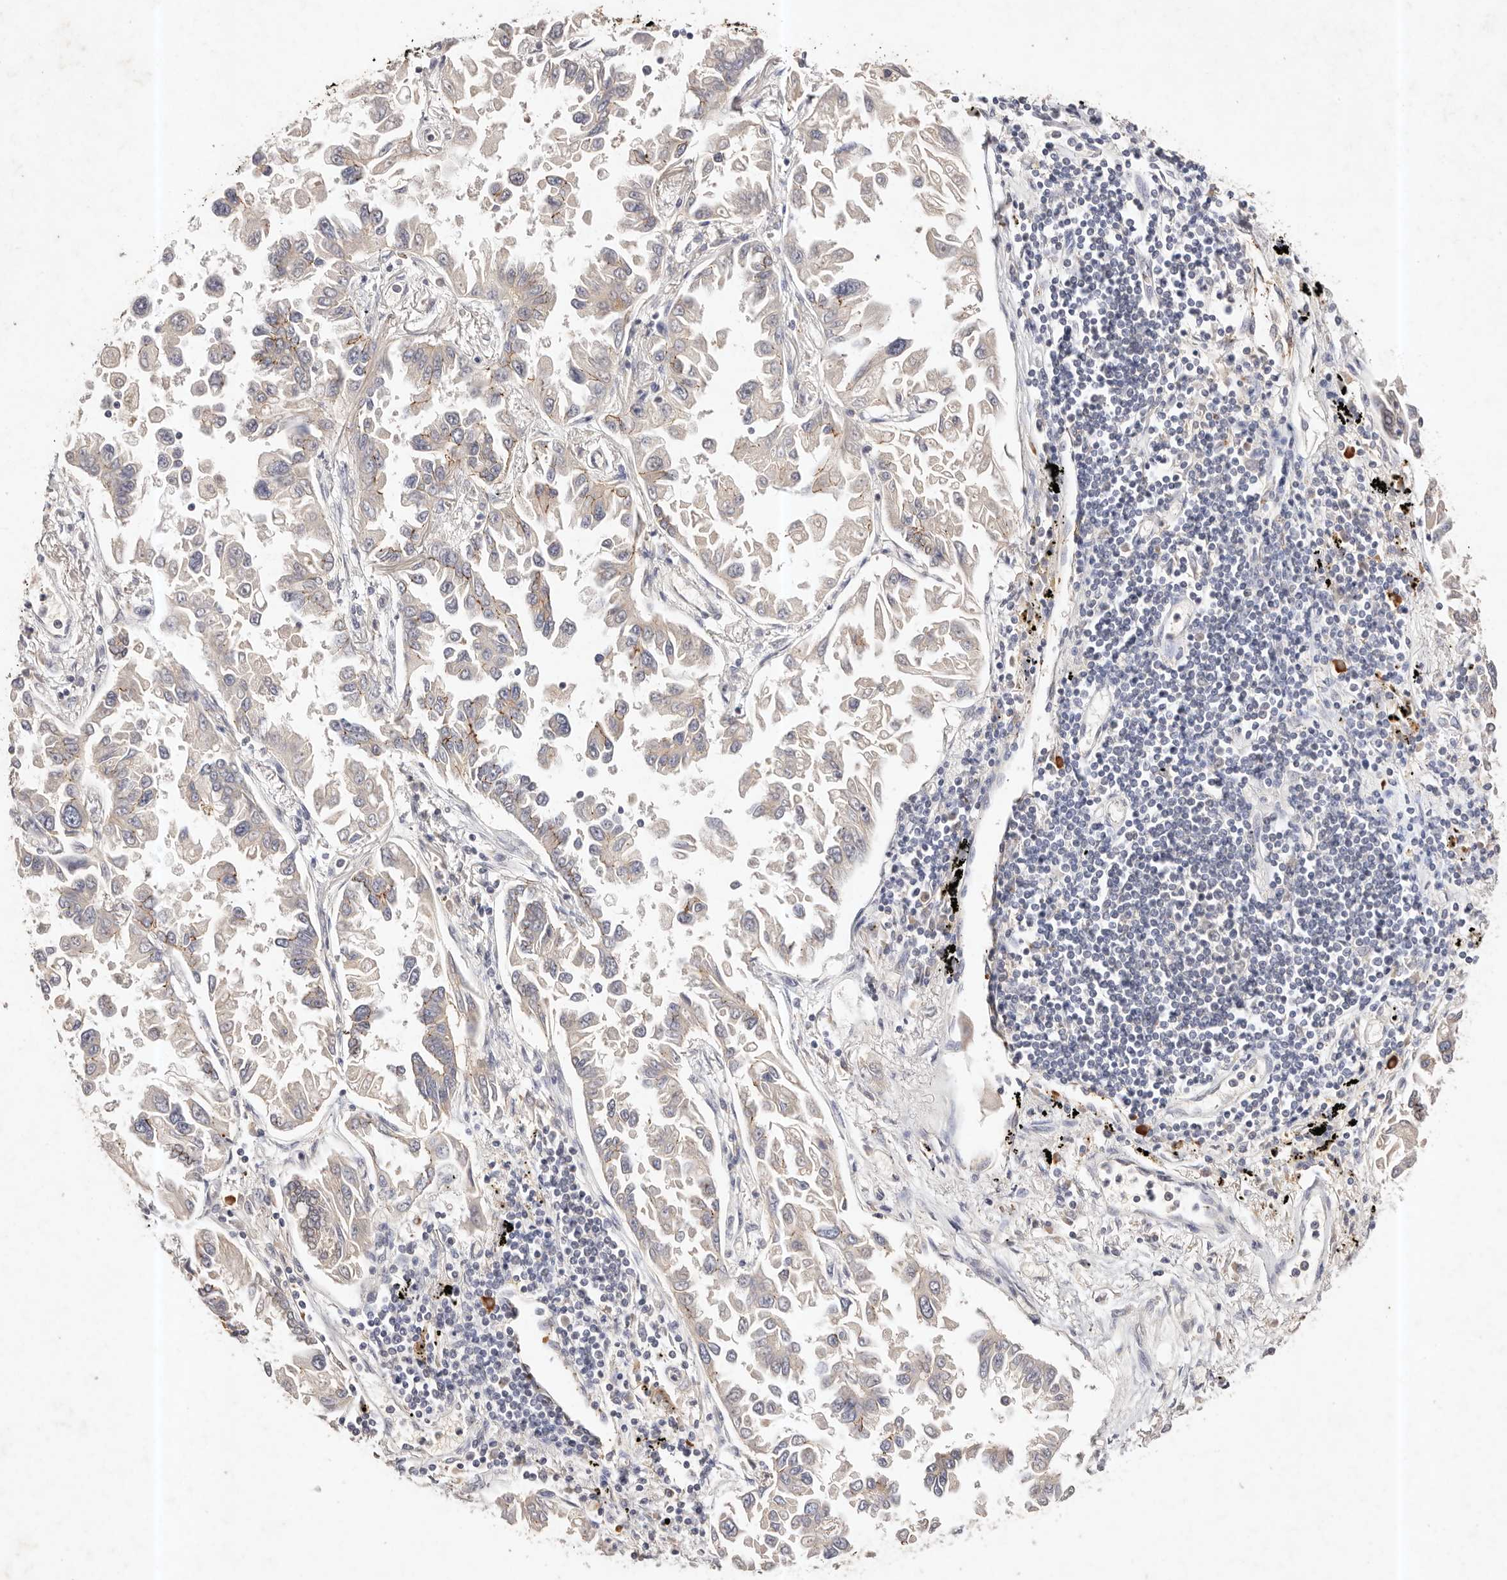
{"staining": {"intensity": "negative", "quantity": "none", "location": "none"}, "tissue": "lung cancer", "cell_type": "Tumor cells", "image_type": "cancer", "snomed": [{"axis": "morphology", "description": "Adenocarcinoma, NOS"}, {"axis": "topography", "description": "Lung"}], "caption": "The micrograph displays no significant staining in tumor cells of lung cancer (adenocarcinoma).", "gene": "CXADR", "patient": {"sex": "female", "age": 67}}